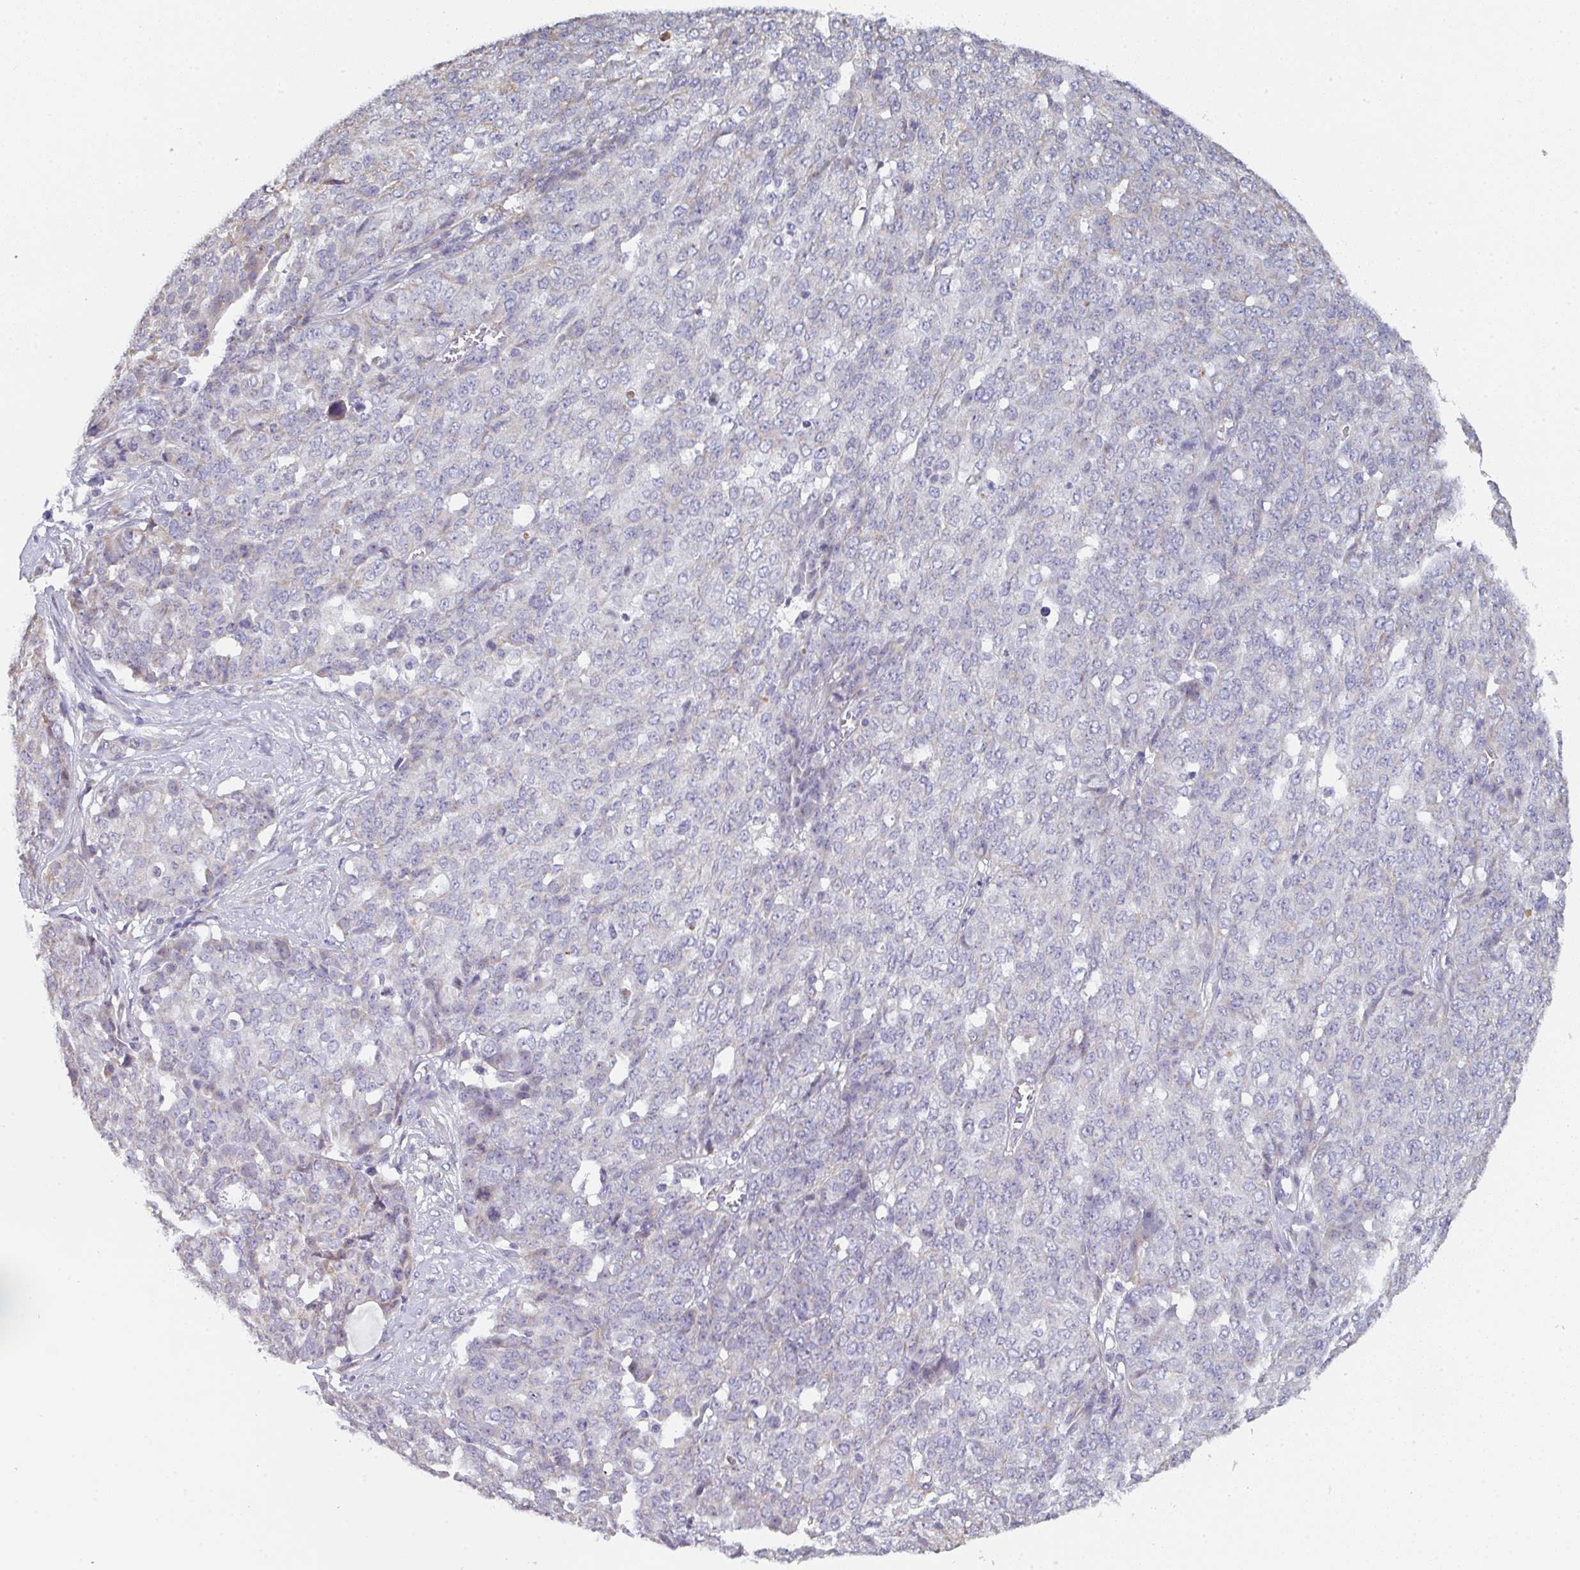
{"staining": {"intensity": "weak", "quantity": "<25%", "location": "cytoplasmic/membranous"}, "tissue": "ovarian cancer", "cell_type": "Tumor cells", "image_type": "cancer", "snomed": [{"axis": "morphology", "description": "Cystadenocarcinoma, serous, NOS"}, {"axis": "topography", "description": "Soft tissue"}, {"axis": "topography", "description": "Ovary"}], "caption": "This is an immunohistochemistry image of ovarian serous cystadenocarcinoma. There is no expression in tumor cells.", "gene": "CACNA1S", "patient": {"sex": "female", "age": 57}}